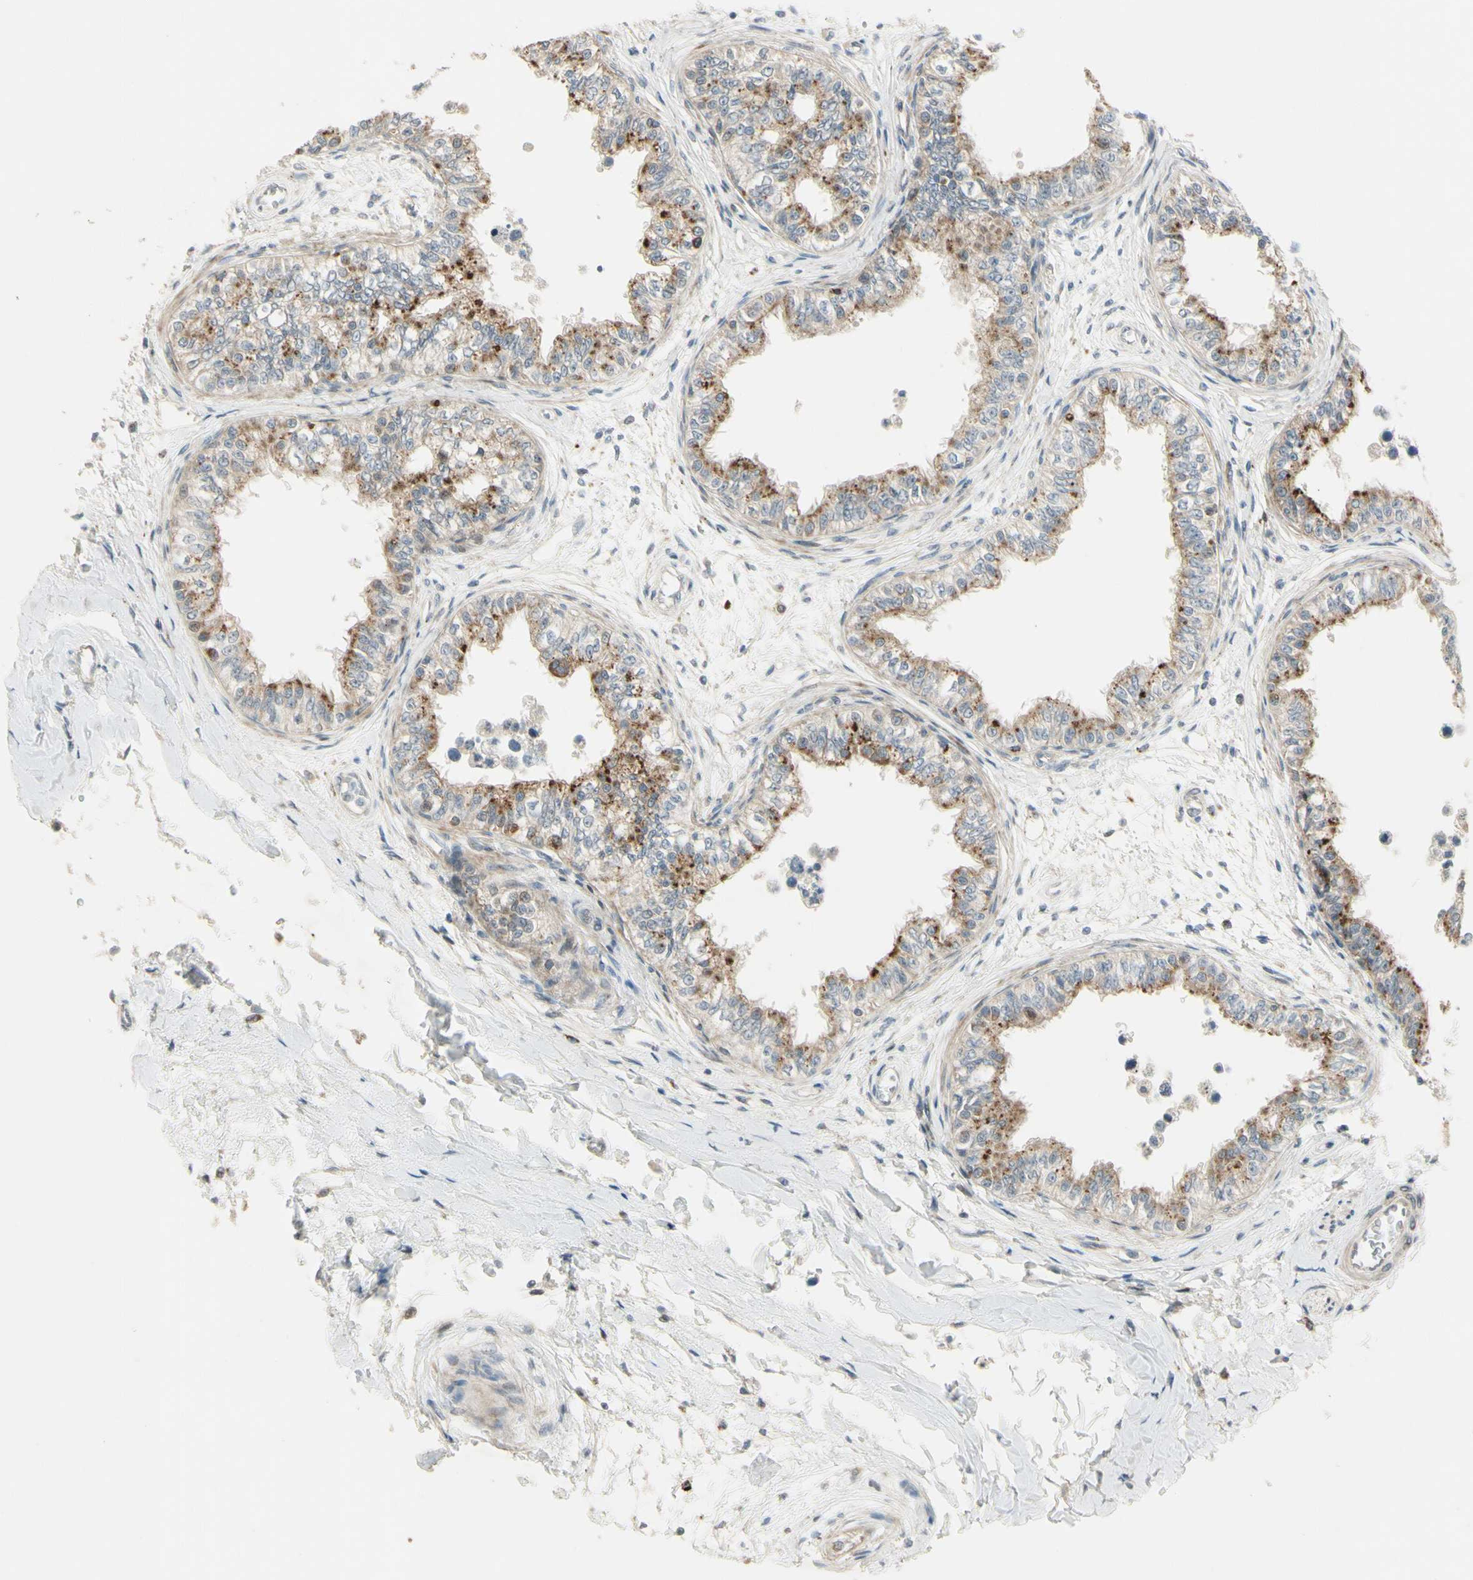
{"staining": {"intensity": "moderate", "quantity": ">75%", "location": "cytoplasmic/membranous"}, "tissue": "epididymis", "cell_type": "Glandular cells", "image_type": "normal", "snomed": [{"axis": "morphology", "description": "Normal tissue, NOS"}, {"axis": "morphology", "description": "Adenocarcinoma, metastatic, NOS"}, {"axis": "topography", "description": "Testis"}, {"axis": "topography", "description": "Epididymis"}], "caption": "IHC staining of normal epididymis, which exhibits medium levels of moderate cytoplasmic/membranous positivity in approximately >75% of glandular cells indicating moderate cytoplasmic/membranous protein staining. The staining was performed using DAB (3,3'-diaminobenzidine) (brown) for protein detection and nuclei were counterstained in hematoxylin (blue).", "gene": "NDFIP1", "patient": {"sex": "male", "age": 26}}